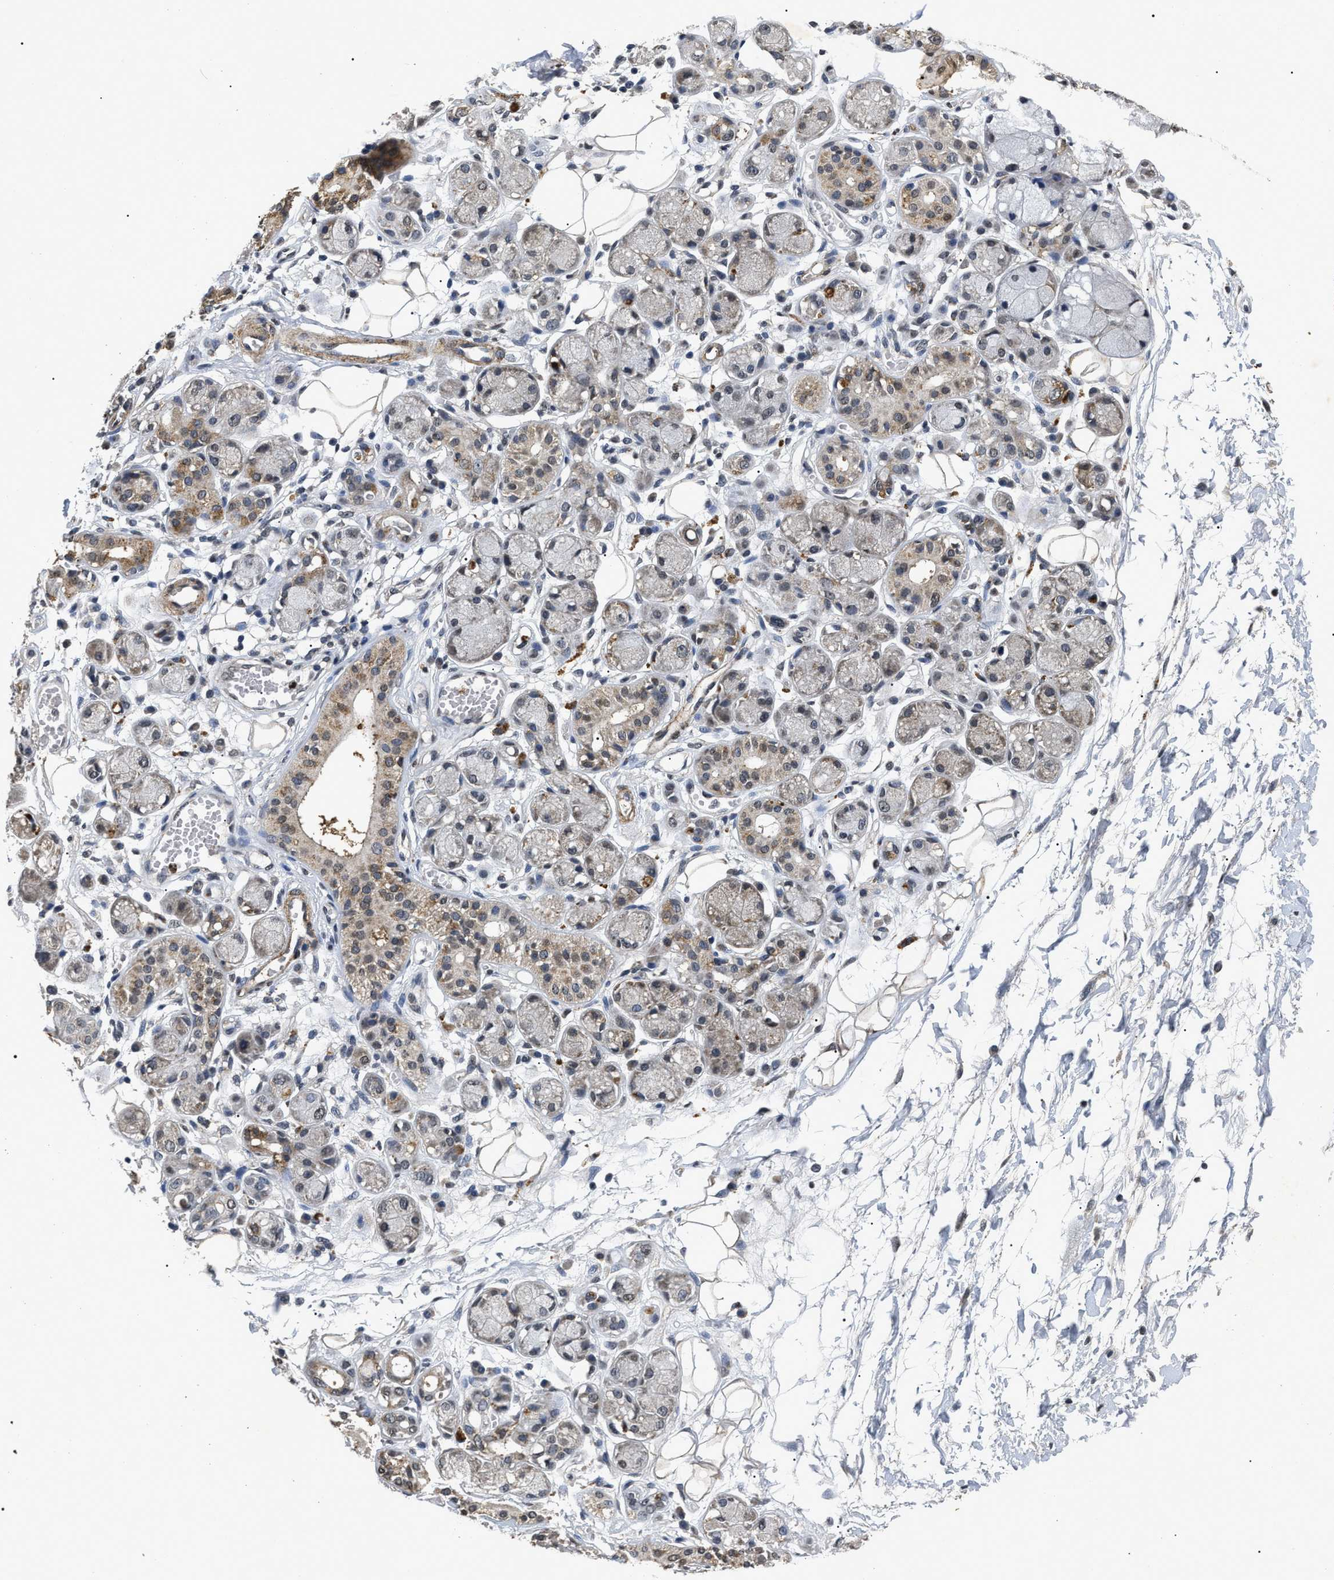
{"staining": {"intensity": "weak", "quantity": "25%-75%", "location": "cytoplasmic/membranous"}, "tissue": "adipose tissue", "cell_type": "Adipocytes", "image_type": "normal", "snomed": [{"axis": "morphology", "description": "Normal tissue, NOS"}, {"axis": "morphology", "description": "Inflammation, NOS"}, {"axis": "topography", "description": "Salivary gland"}, {"axis": "topography", "description": "Peripheral nerve tissue"}], "caption": "Immunohistochemistry (IHC) of normal adipose tissue displays low levels of weak cytoplasmic/membranous expression in about 25%-75% of adipocytes.", "gene": "ANP32E", "patient": {"sex": "female", "age": 75}}